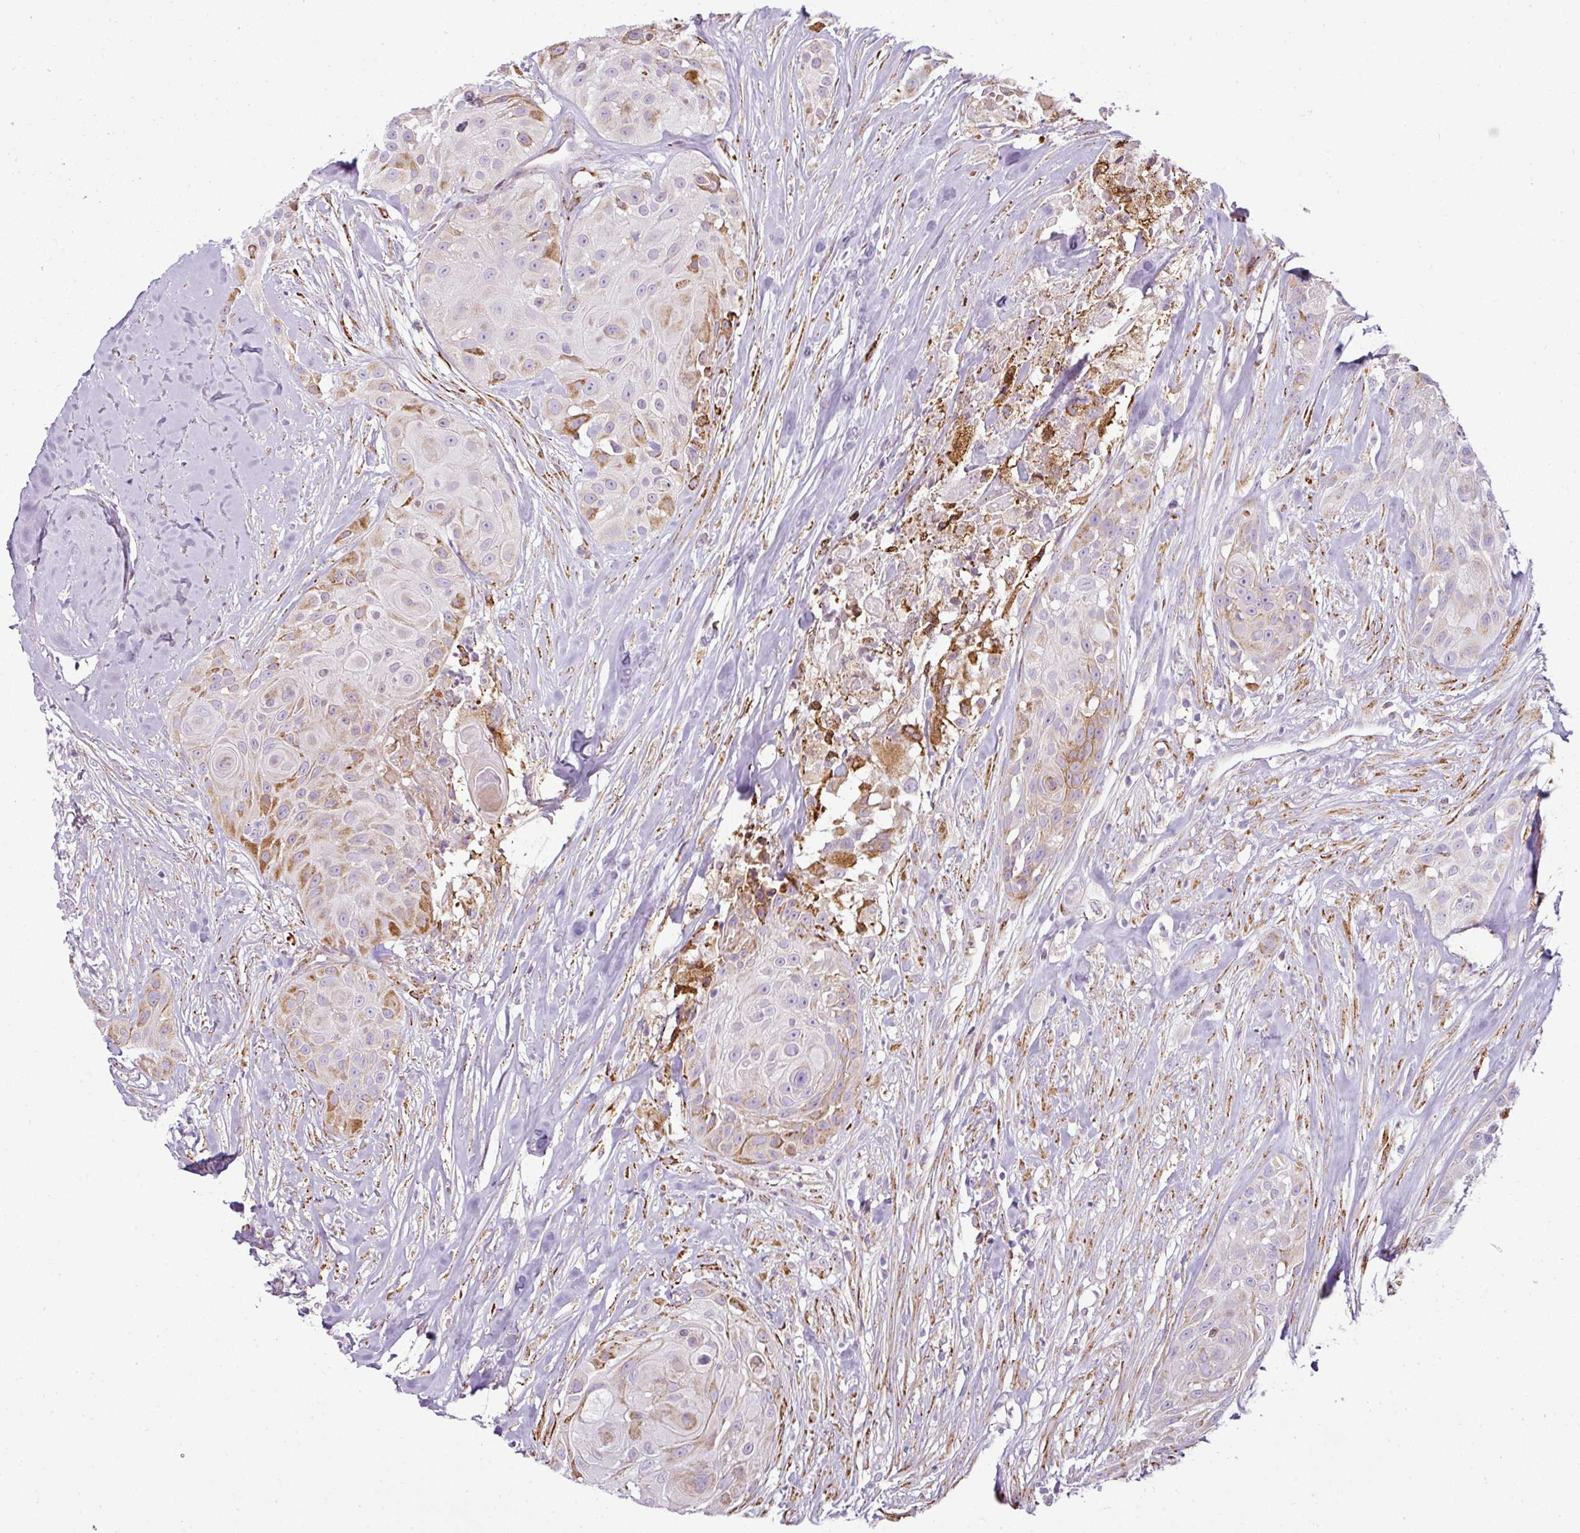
{"staining": {"intensity": "moderate", "quantity": "<25%", "location": "cytoplasmic/membranous"}, "tissue": "head and neck cancer", "cell_type": "Tumor cells", "image_type": "cancer", "snomed": [{"axis": "morphology", "description": "Squamous cell carcinoma, NOS"}, {"axis": "topography", "description": "Head-Neck"}], "caption": "The image shows staining of squamous cell carcinoma (head and neck), revealing moderate cytoplasmic/membranous protein positivity (brown color) within tumor cells.", "gene": "ANKRD18A", "patient": {"sex": "male", "age": 83}}